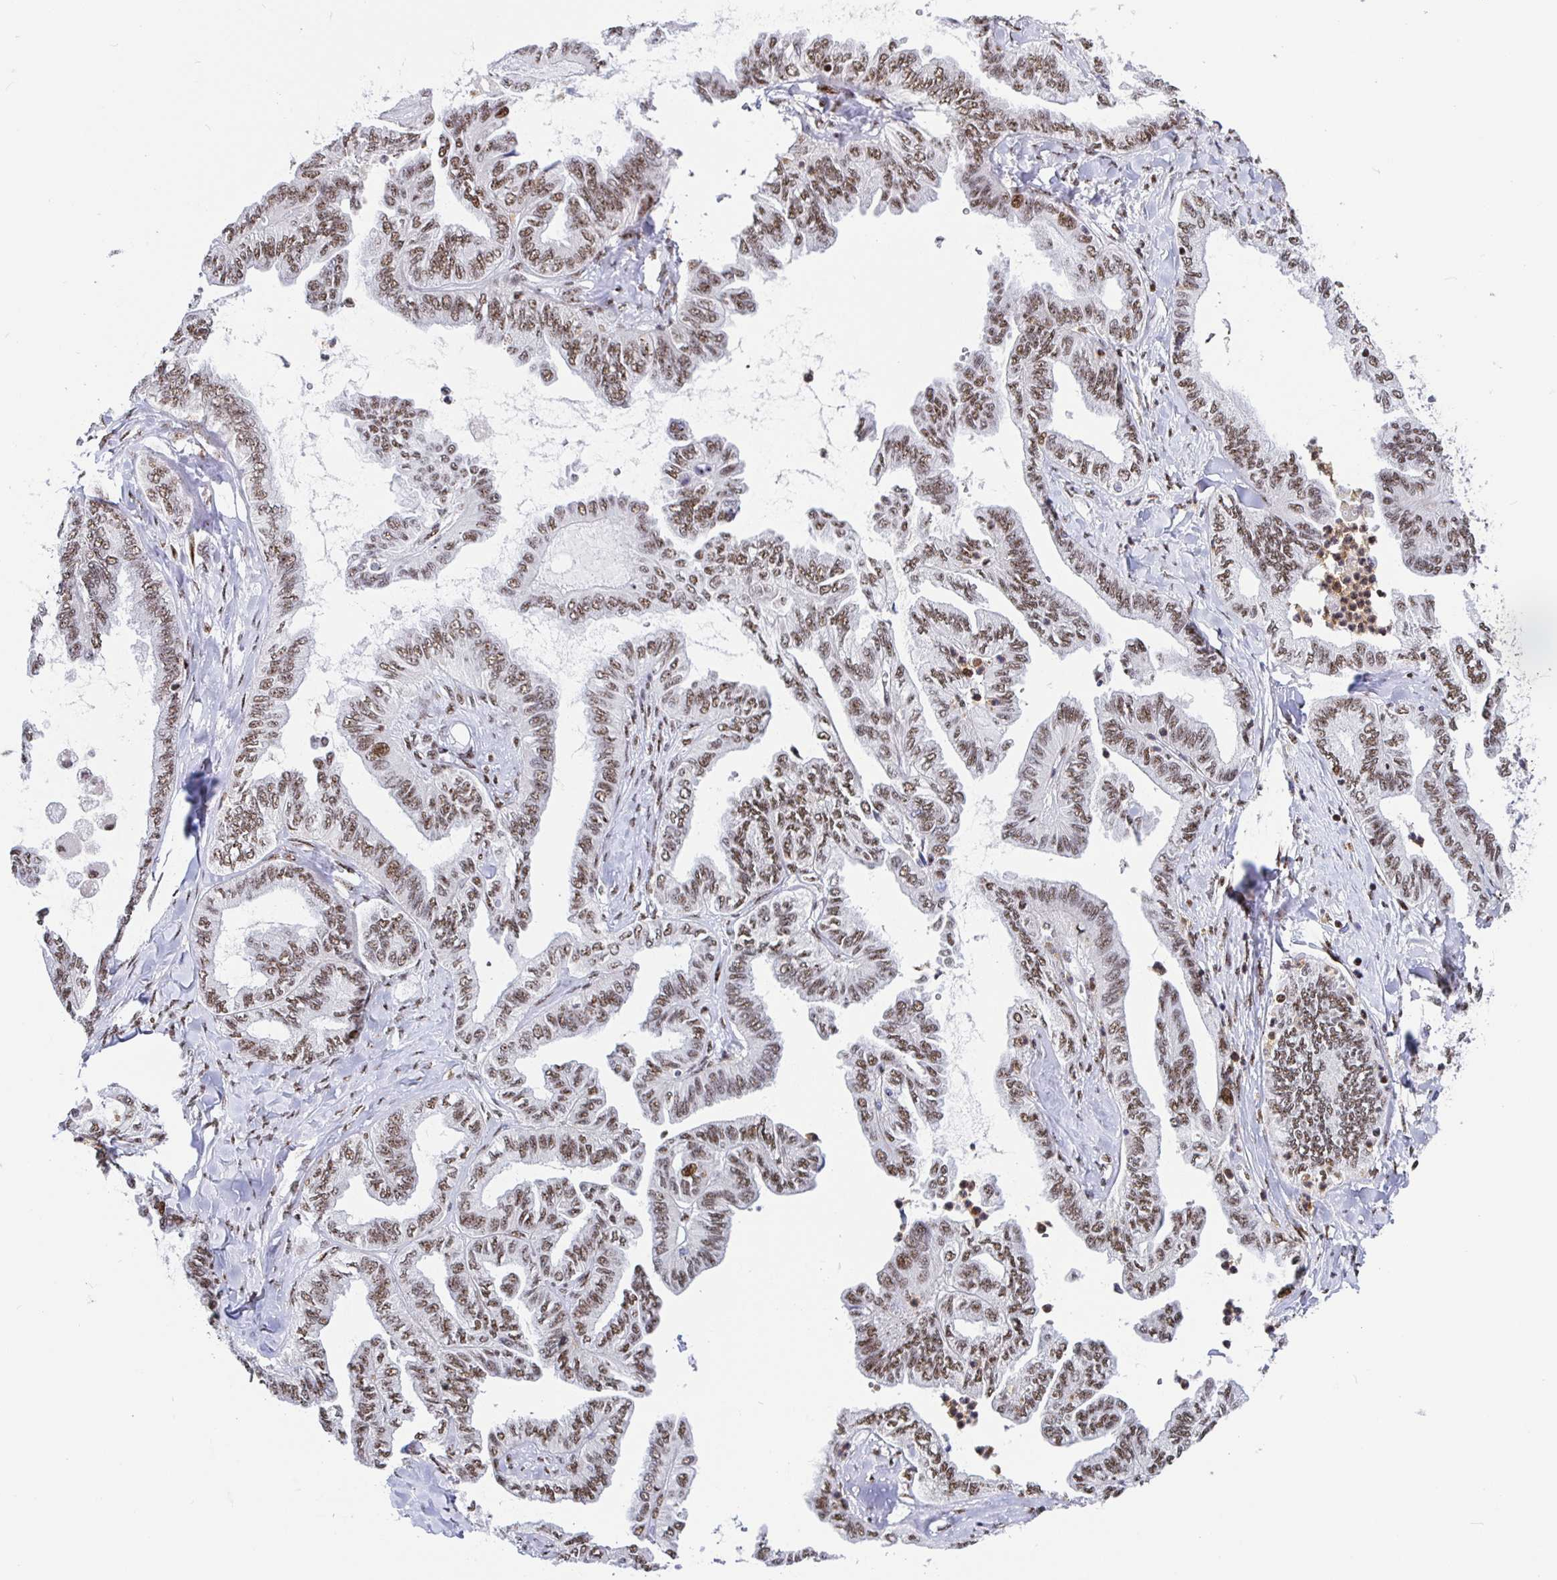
{"staining": {"intensity": "moderate", "quantity": ">75%", "location": "nuclear"}, "tissue": "ovarian cancer", "cell_type": "Tumor cells", "image_type": "cancer", "snomed": [{"axis": "morphology", "description": "Carcinoma, endometroid"}, {"axis": "topography", "description": "Ovary"}], "caption": "Protein expression analysis of human endometroid carcinoma (ovarian) reveals moderate nuclear positivity in about >75% of tumor cells. (DAB IHC with brightfield microscopy, high magnification).", "gene": "SETD5", "patient": {"sex": "female", "age": 70}}